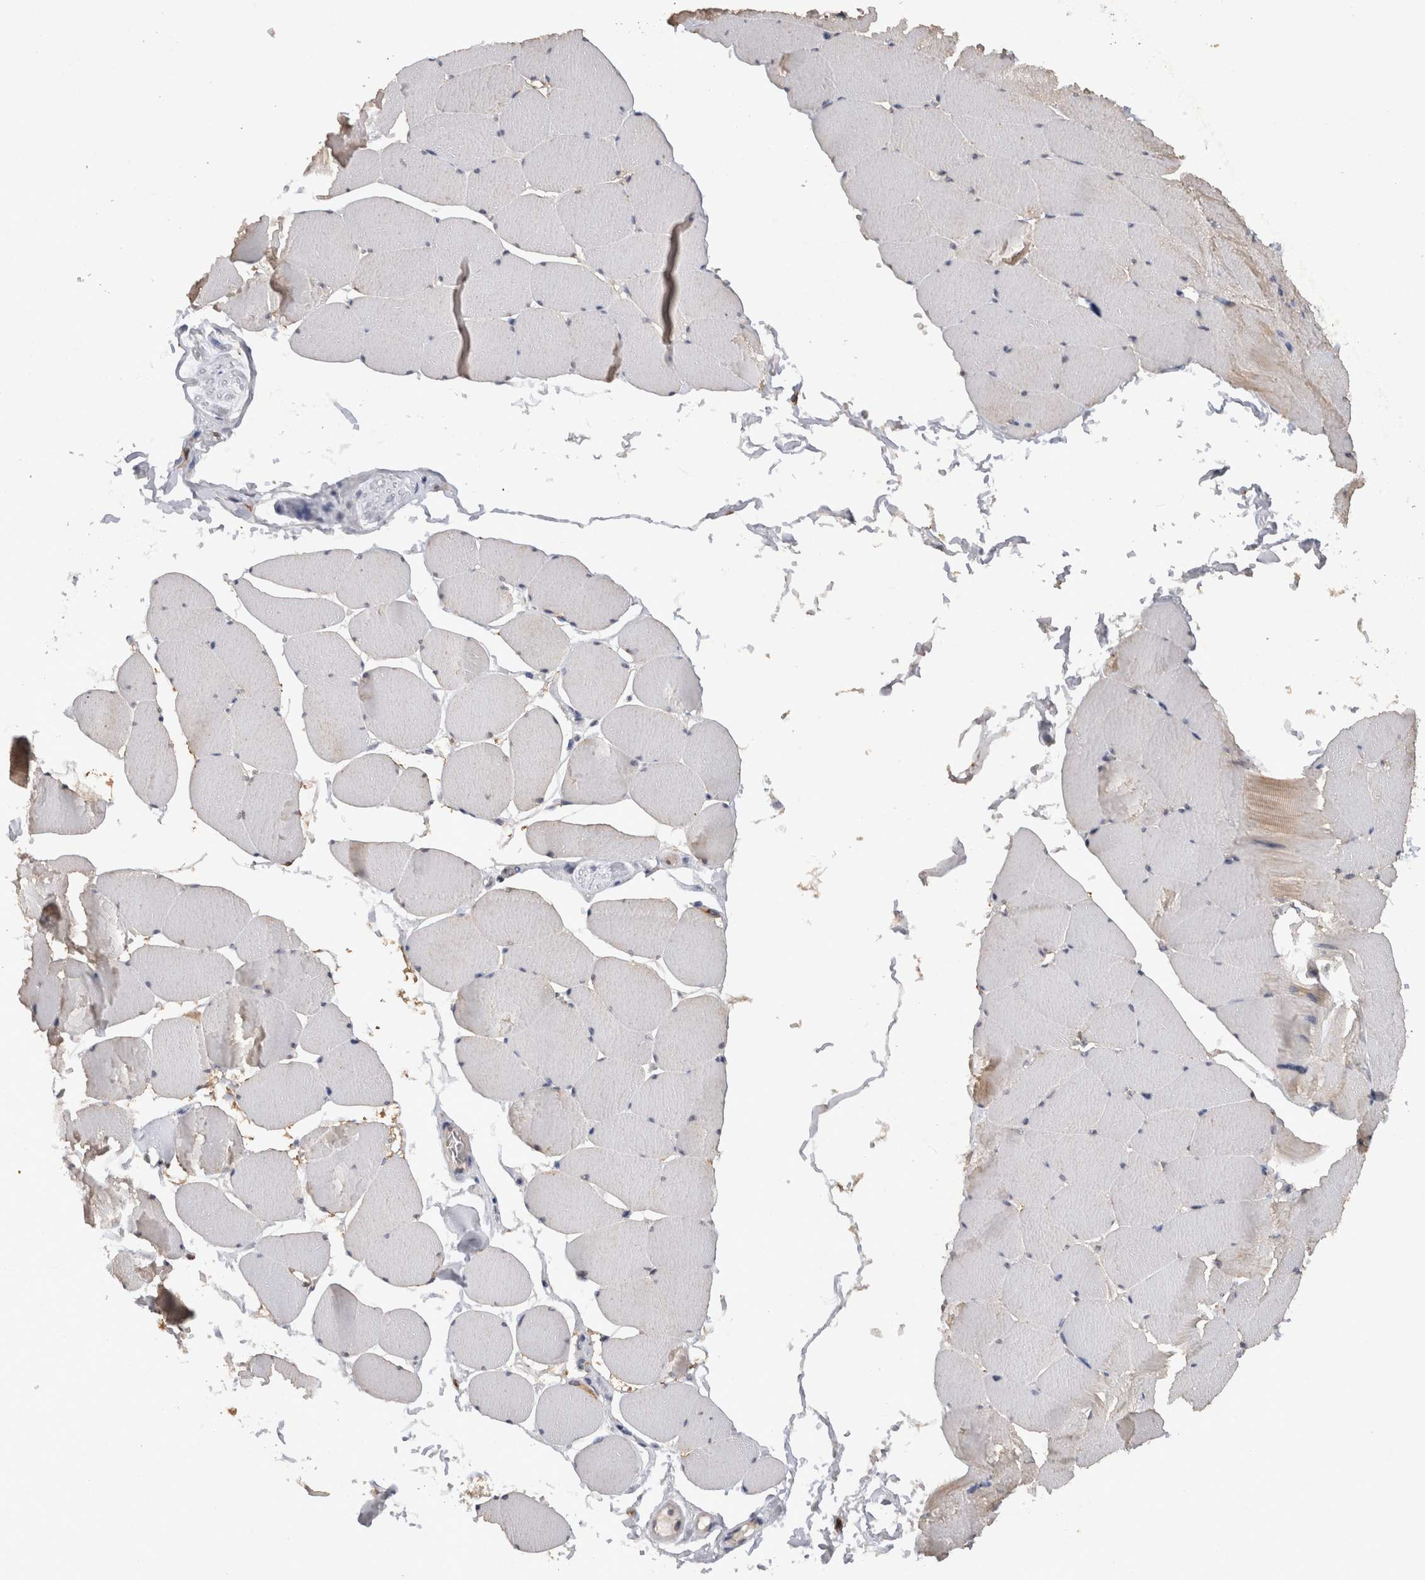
{"staining": {"intensity": "weak", "quantity": "<25%", "location": "cytoplasmic/membranous"}, "tissue": "skeletal muscle", "cell_type": "Myocytes", "image_type": "normal", "snomed": [{"axis": "morphology", "description": "Normal tissue, NOS"}, {"axis": "topography", "description": "Skeletal muscle"}], "caption": "Immunohistochemical staining of benign human skeletal muscle shows no significant expression in myocytes.", "gene": "VSIG4", "patient": {"sex": "male", "age": 62}}